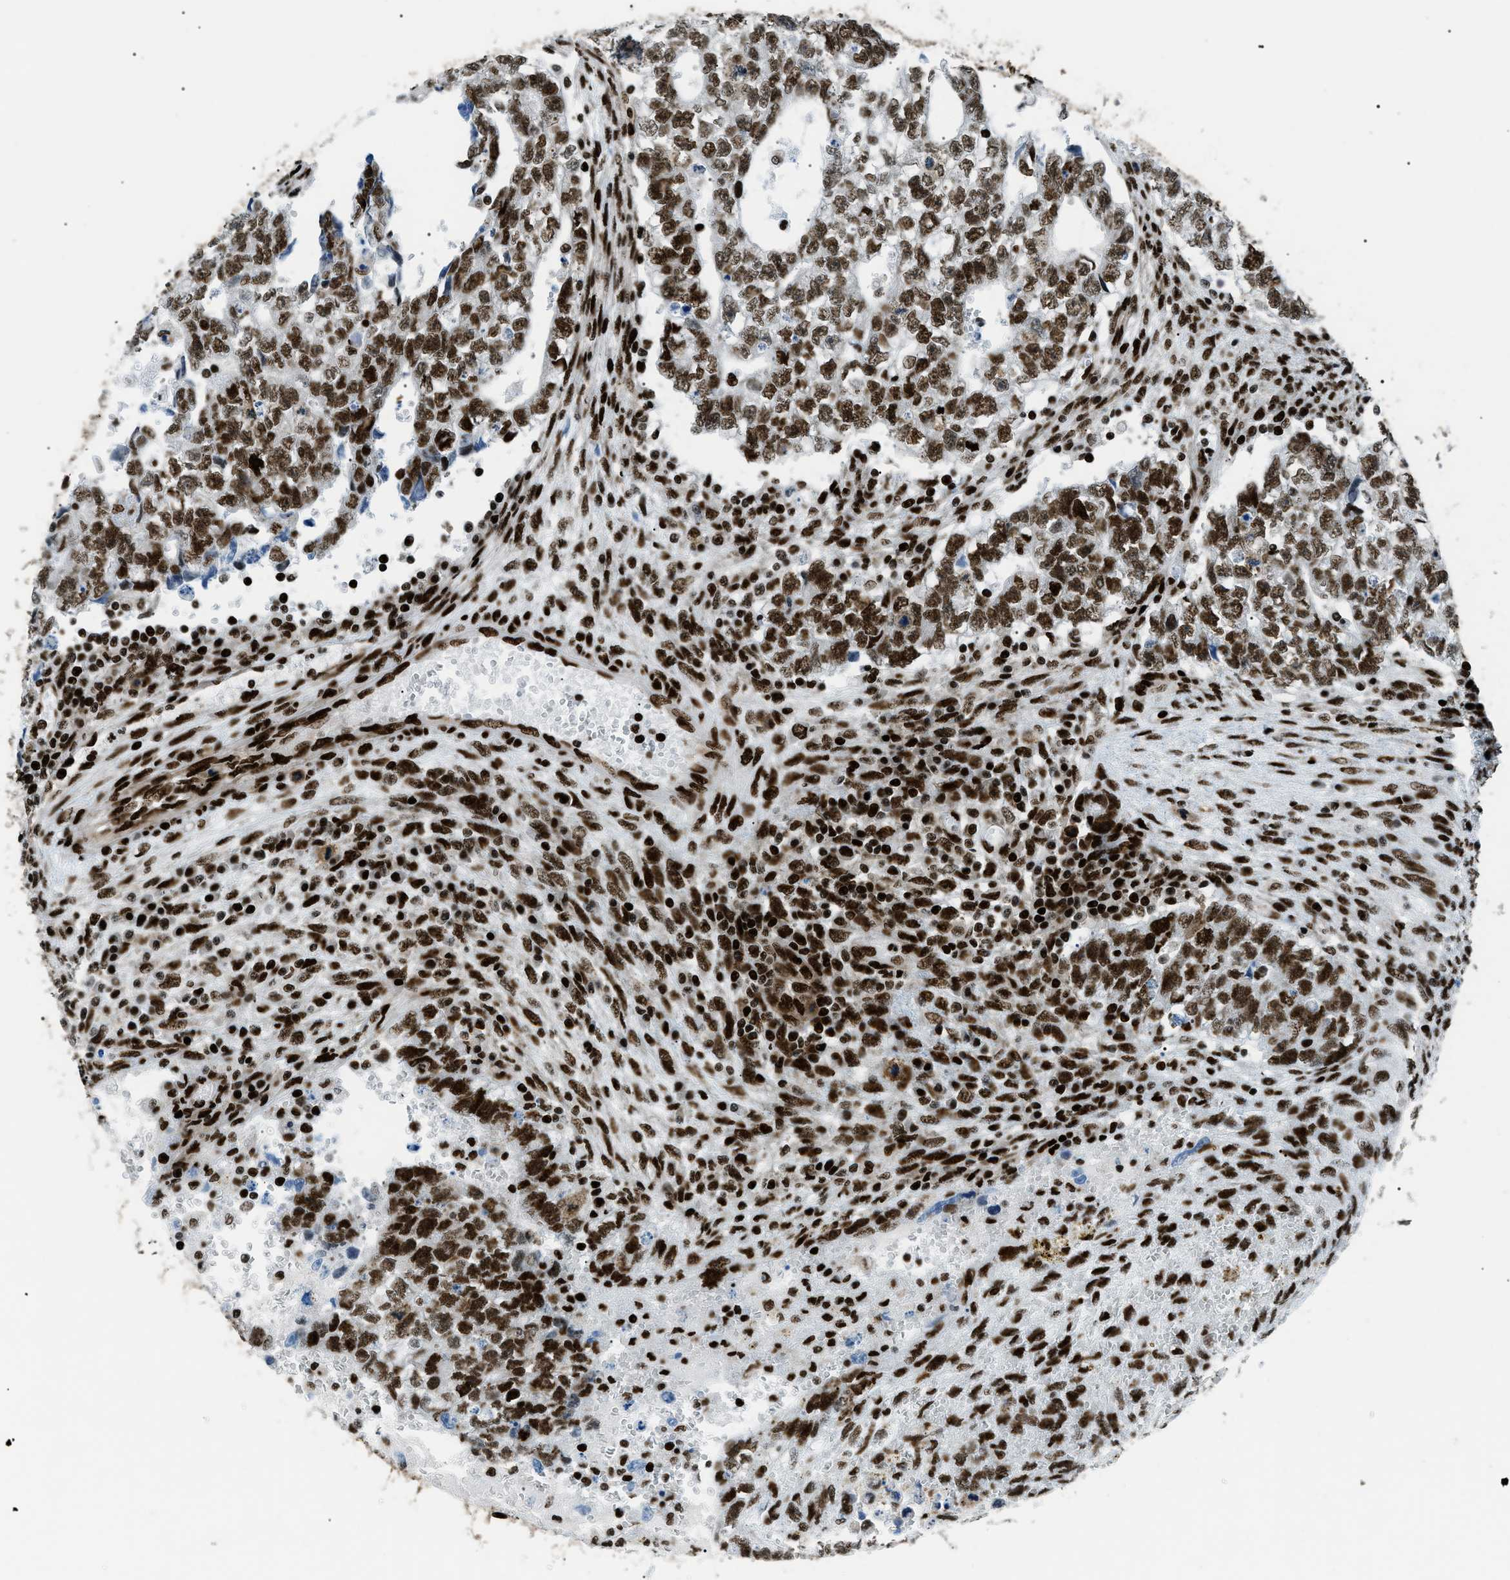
{"staining": {"intensity": "strong", "quantity": ">75%", "location": "nuclear"}, "tissue": "testis cancer", "cell_type": "Tumor cells", "image_type": "cancer", "snomed": [{"axis": "morphology", "description": "Seminoma, NOS"}, {"axis": "morphology", "description": "Carcinoma, Embryonal, NOS"}, {"axis": "topography", "description": "Testis"}], "caption": "Testis cancer stained for a protein (brown) reveals strong nuclear positive positivity in approximately >75% of tumor cells.", "gene": "HNRNPK", "patient": {"sex": "male", "age": 38}}